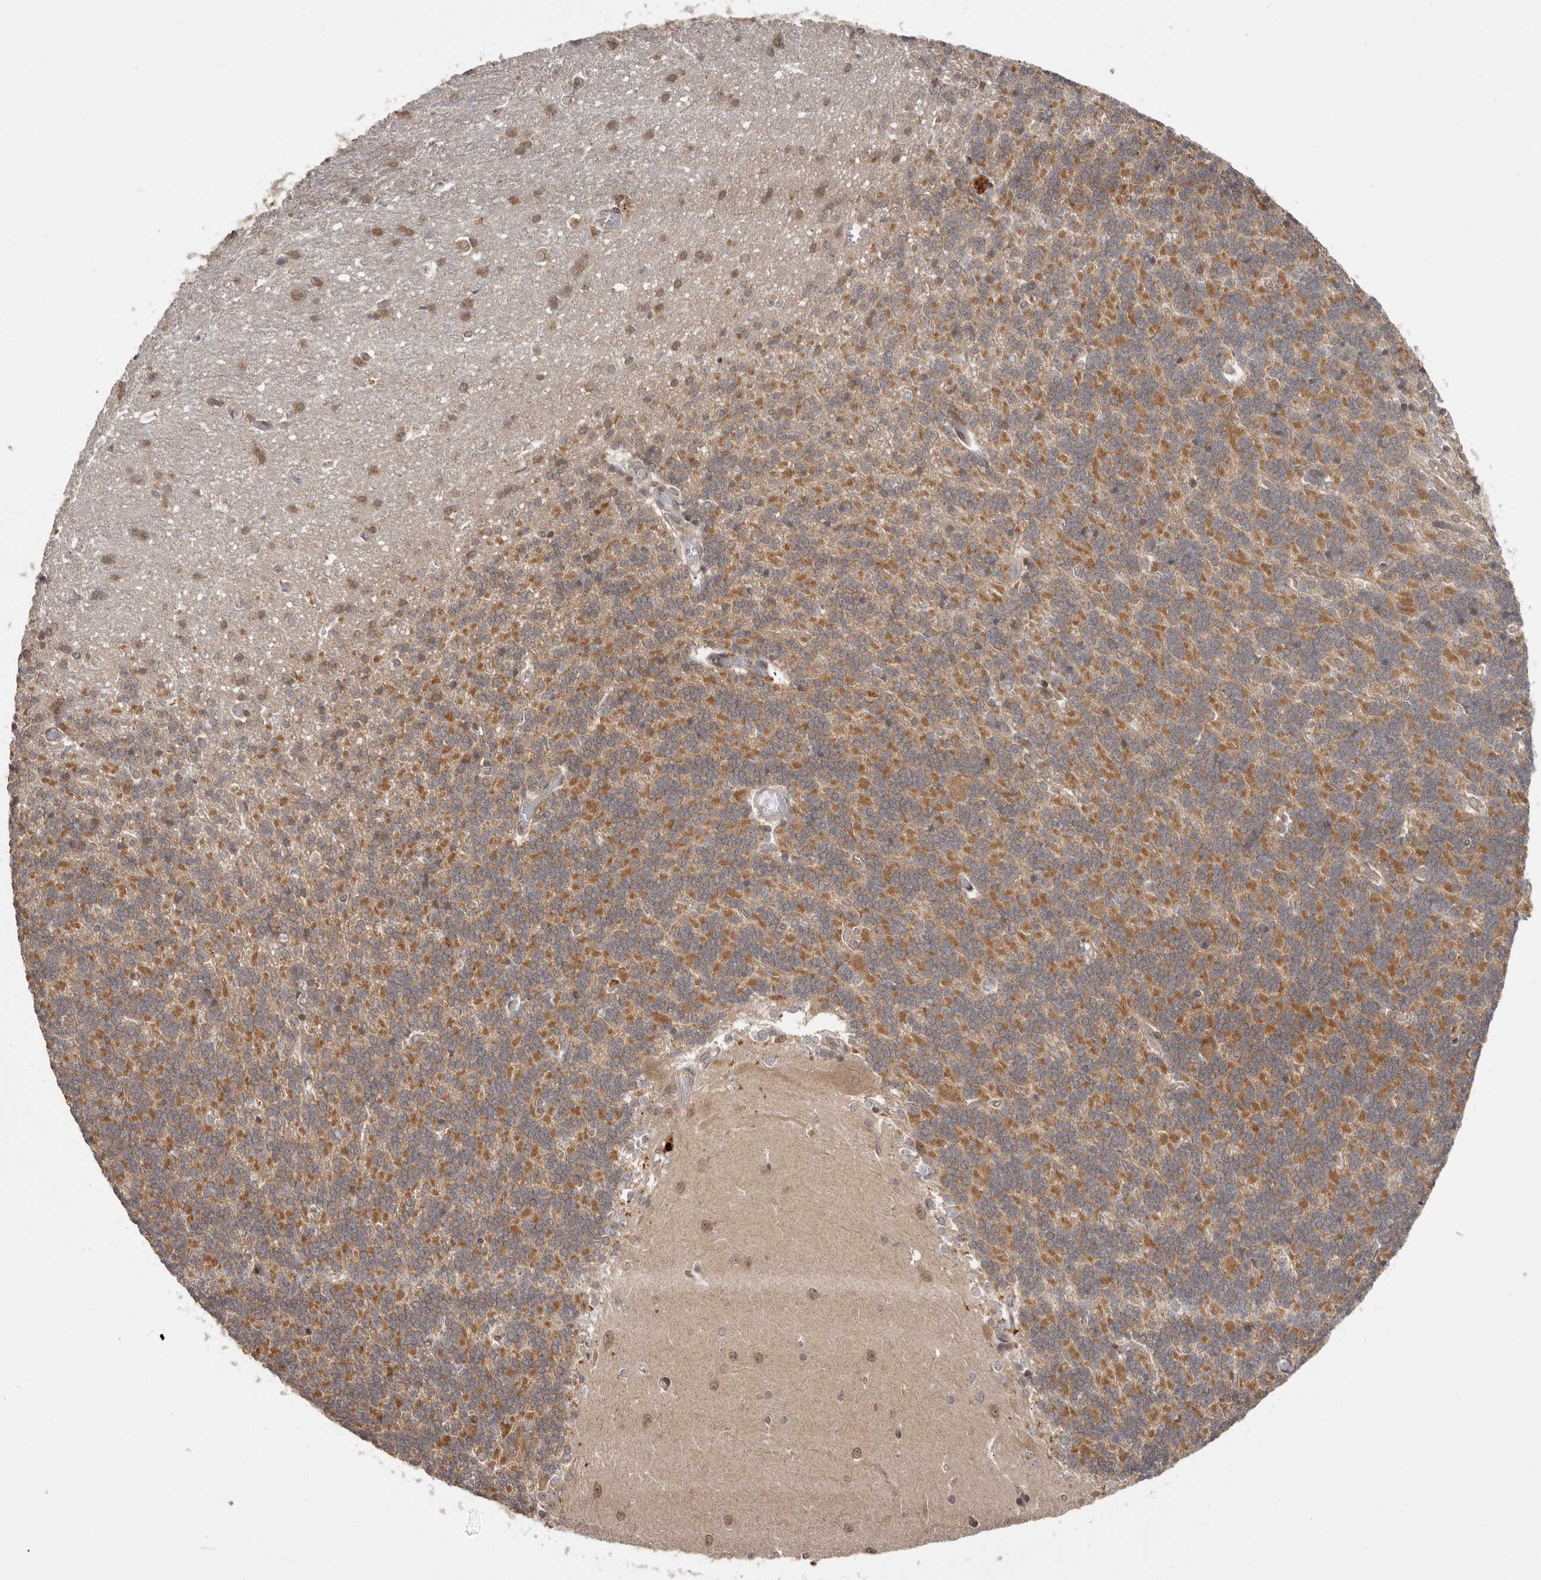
{"staining": {"intensity": "moderate", "quantity": ">75%", "location": "cytoplasmic/membranous"}, "tissue": "cerebellum", "cell_type": "Cells in granular layer", "image_type": "normal", "snomed": [{"axis": "morphology", "description": "Normal tissue, NOS"}, {"axis": "topography", "description": "Cerebellum"}], "caption": "Protein analysis of unremarkable cerebellum displays moderate cytoplasmic/membranous staining in about >75% of cells in granular layer. Using DAB (brown) and hematoxylin (blue) stains, captured at high magnification using brightfield microscopy.", "gene": "BAD", "patient": {"sex": "male", "age": 37}}